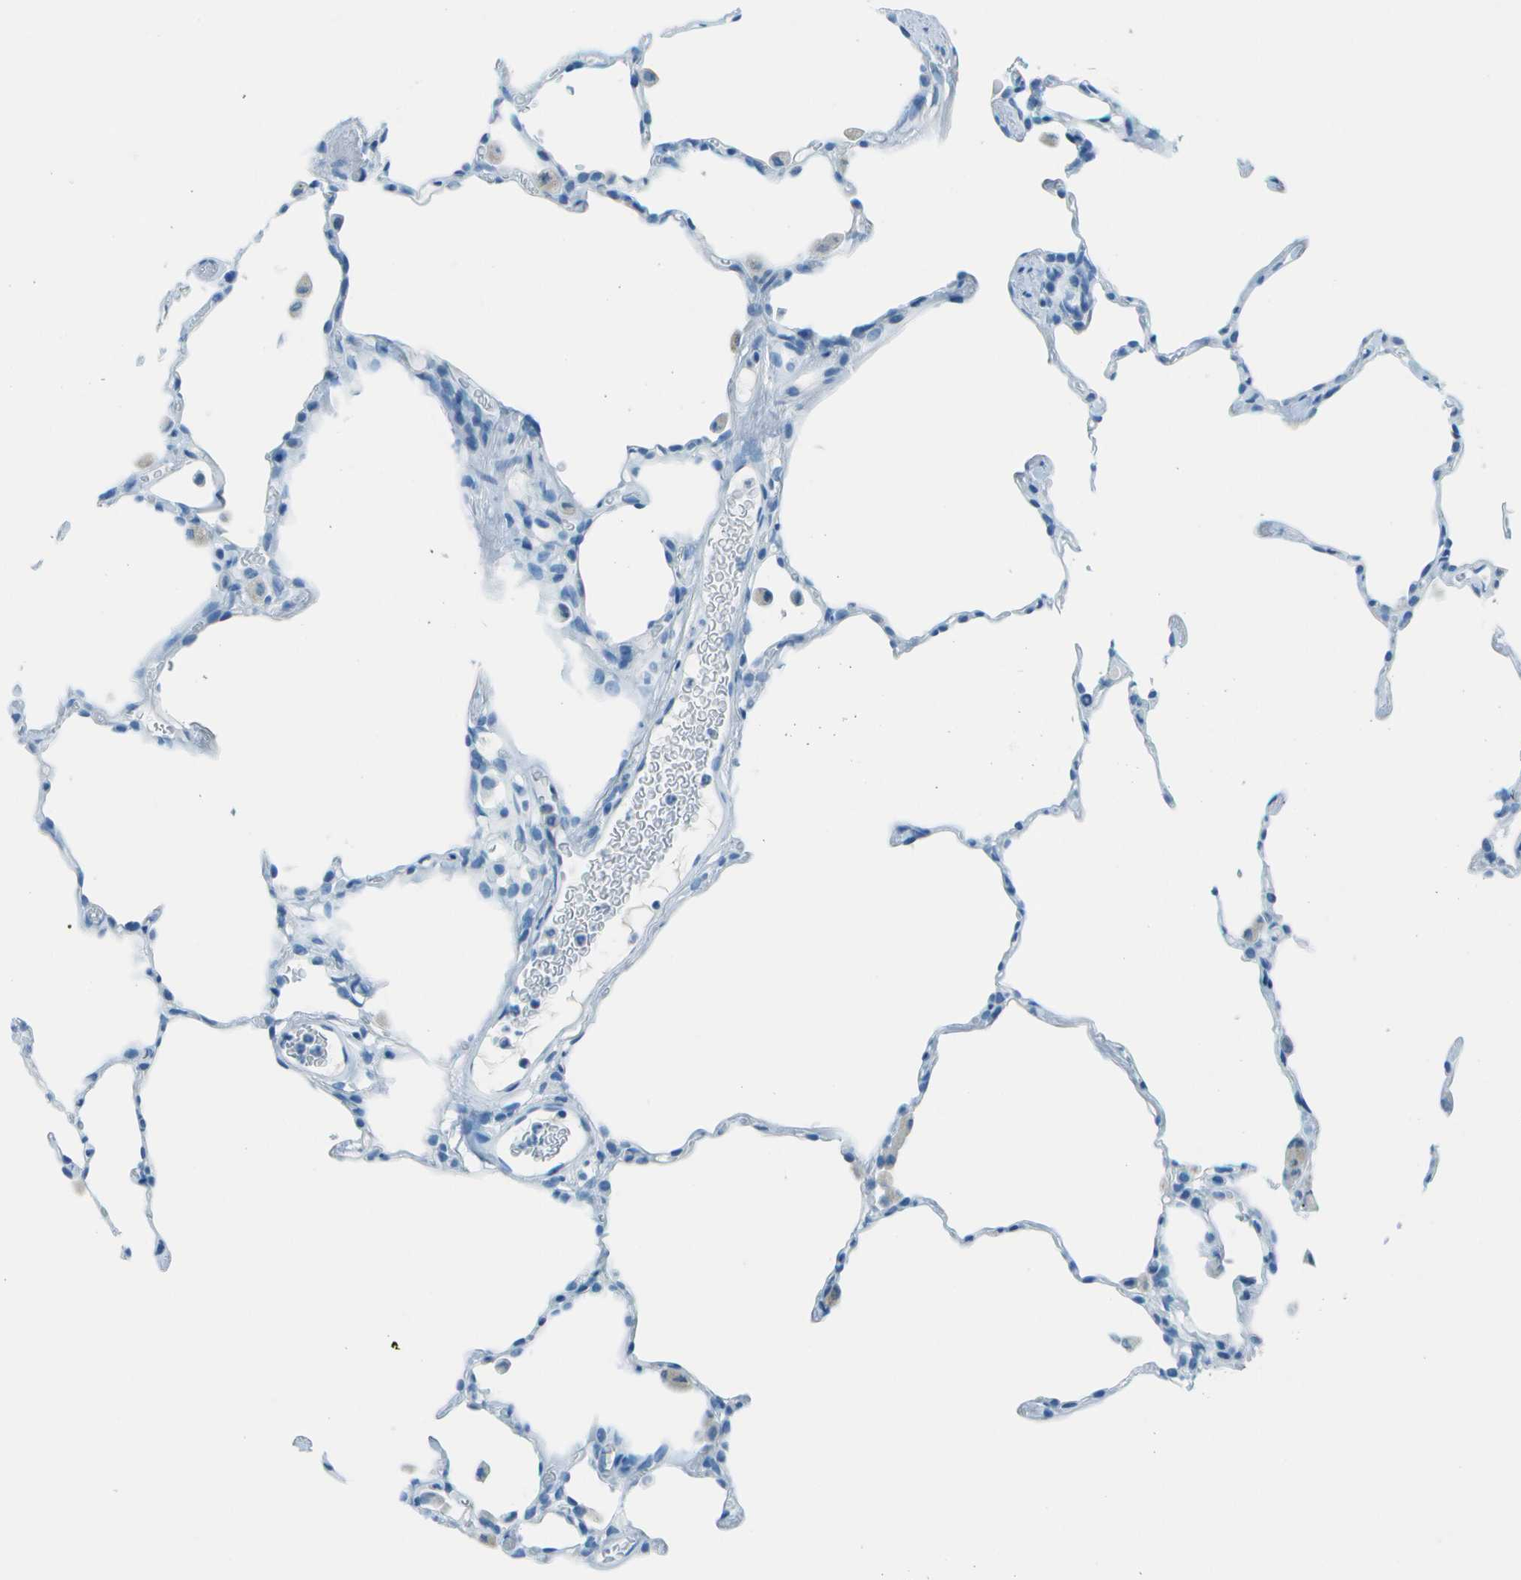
{"staining": {"intensity": "negative", "quantity": "none", "location": "none"}, "tissue": "lung", "cell_type": "Alveolar cells", "image_type": "normal", "snomed": [{"axis": "morphology", "description": "Normal tissue, NOS"}, {"axis": "topography", "description": "Lung"}], "caption": "Histopathology image shows no protein staining in alveolar cells of benign lung.", "gene": "FGF1", "patient": {"sex": "female", "age": 49}}